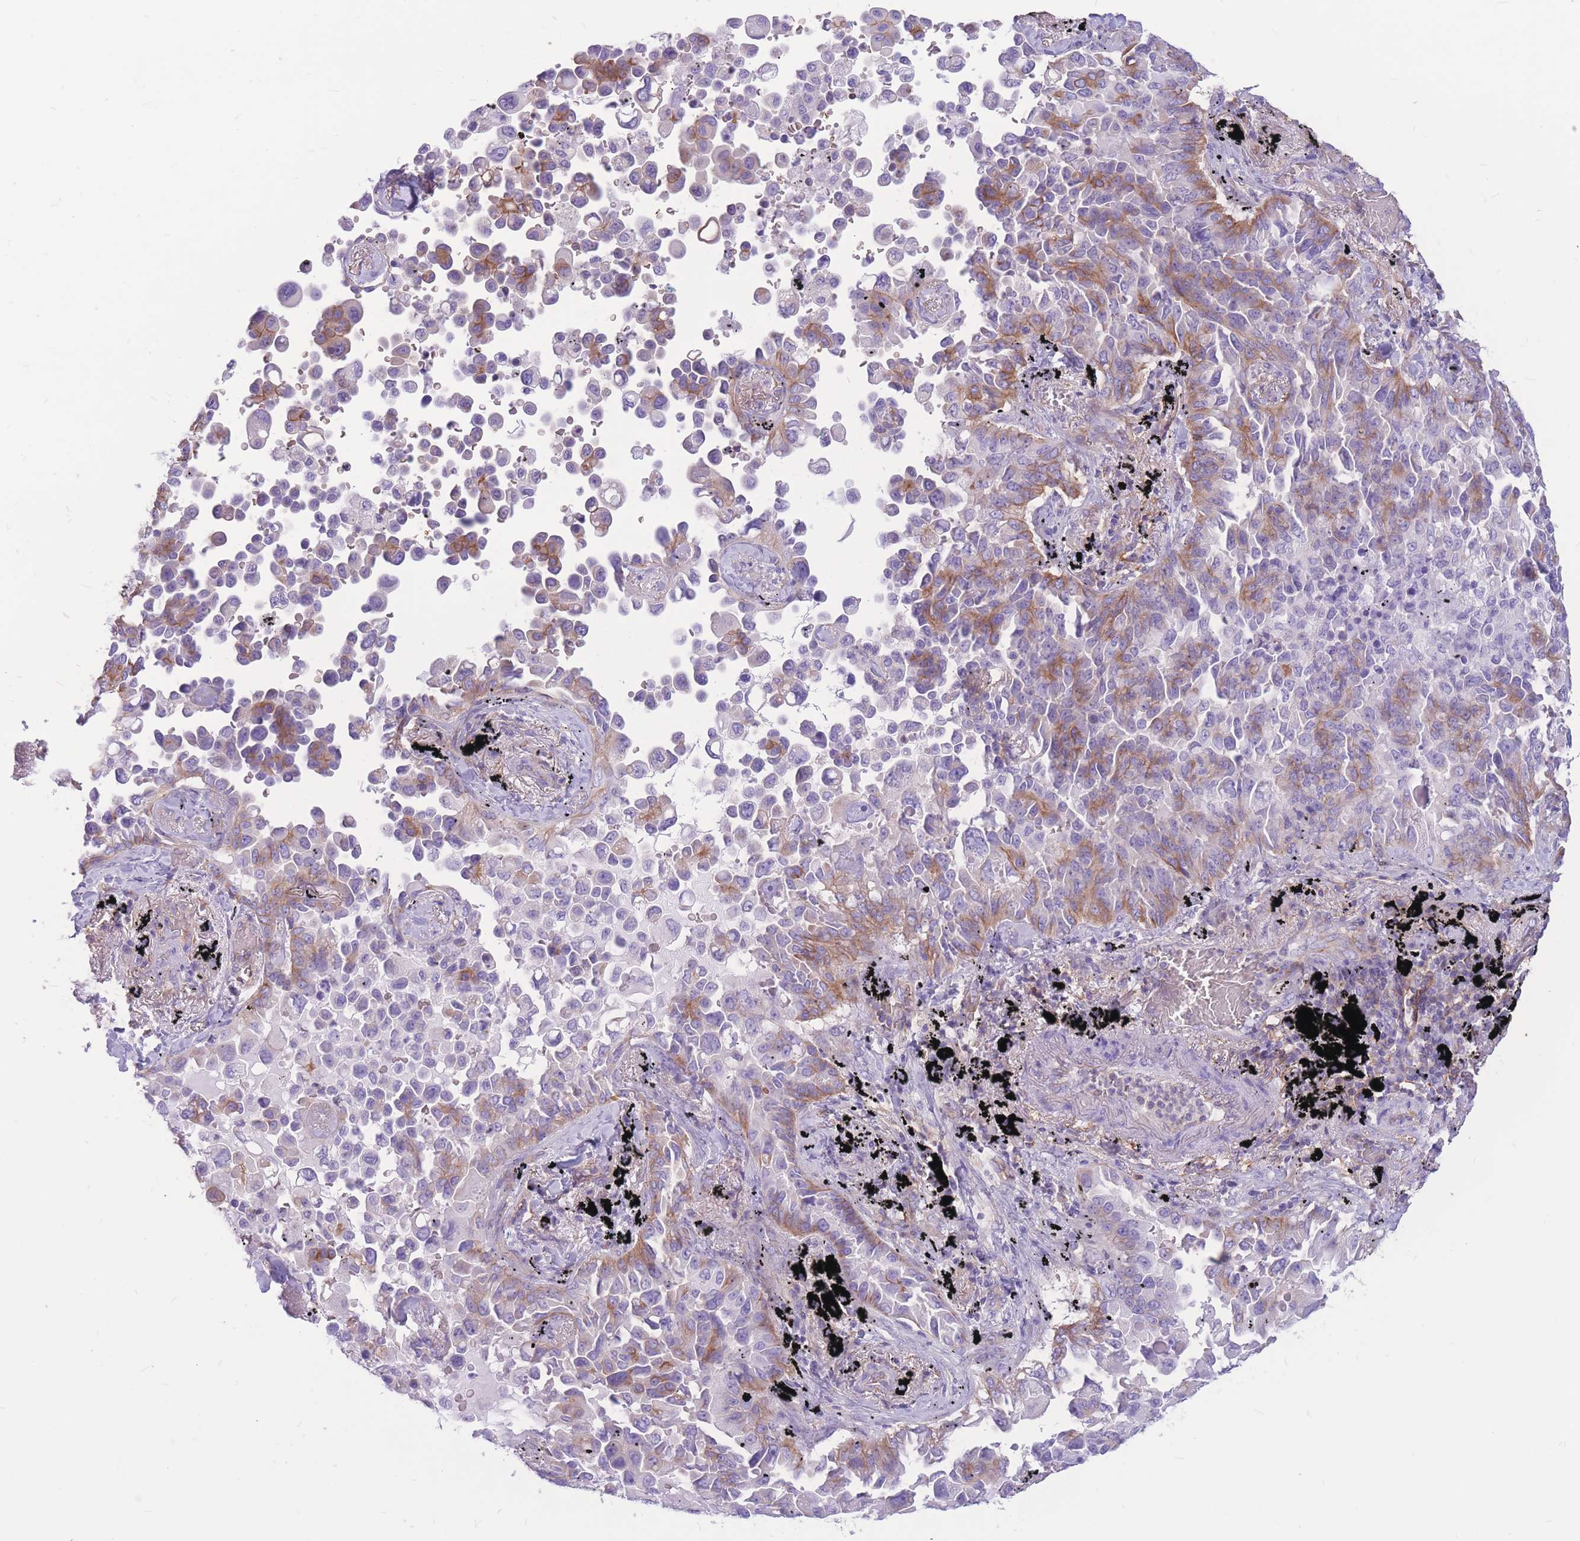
{"staining": {"intensity": "moderate", "quantity": "25%-75%", "location": "cytoplasmic/membranous"}, "tissue": "lung cancer", "cell_type": "Tumor cells", "image_type": "cancer", "snomed": [{"axis": "morphology", "description": "Adenocarcinoma, NOS"}, {"axis": "topography", "description": "Lung"}], "caption": "The image shows immunohistochemical staining of lung adenocarcinoma. There is moderate cytoplasmic/membranous expression is present in approximately 25%-75% of tumor cells.", "gene": "ADD2", "patient": {"sex": "female", "age": 67}}